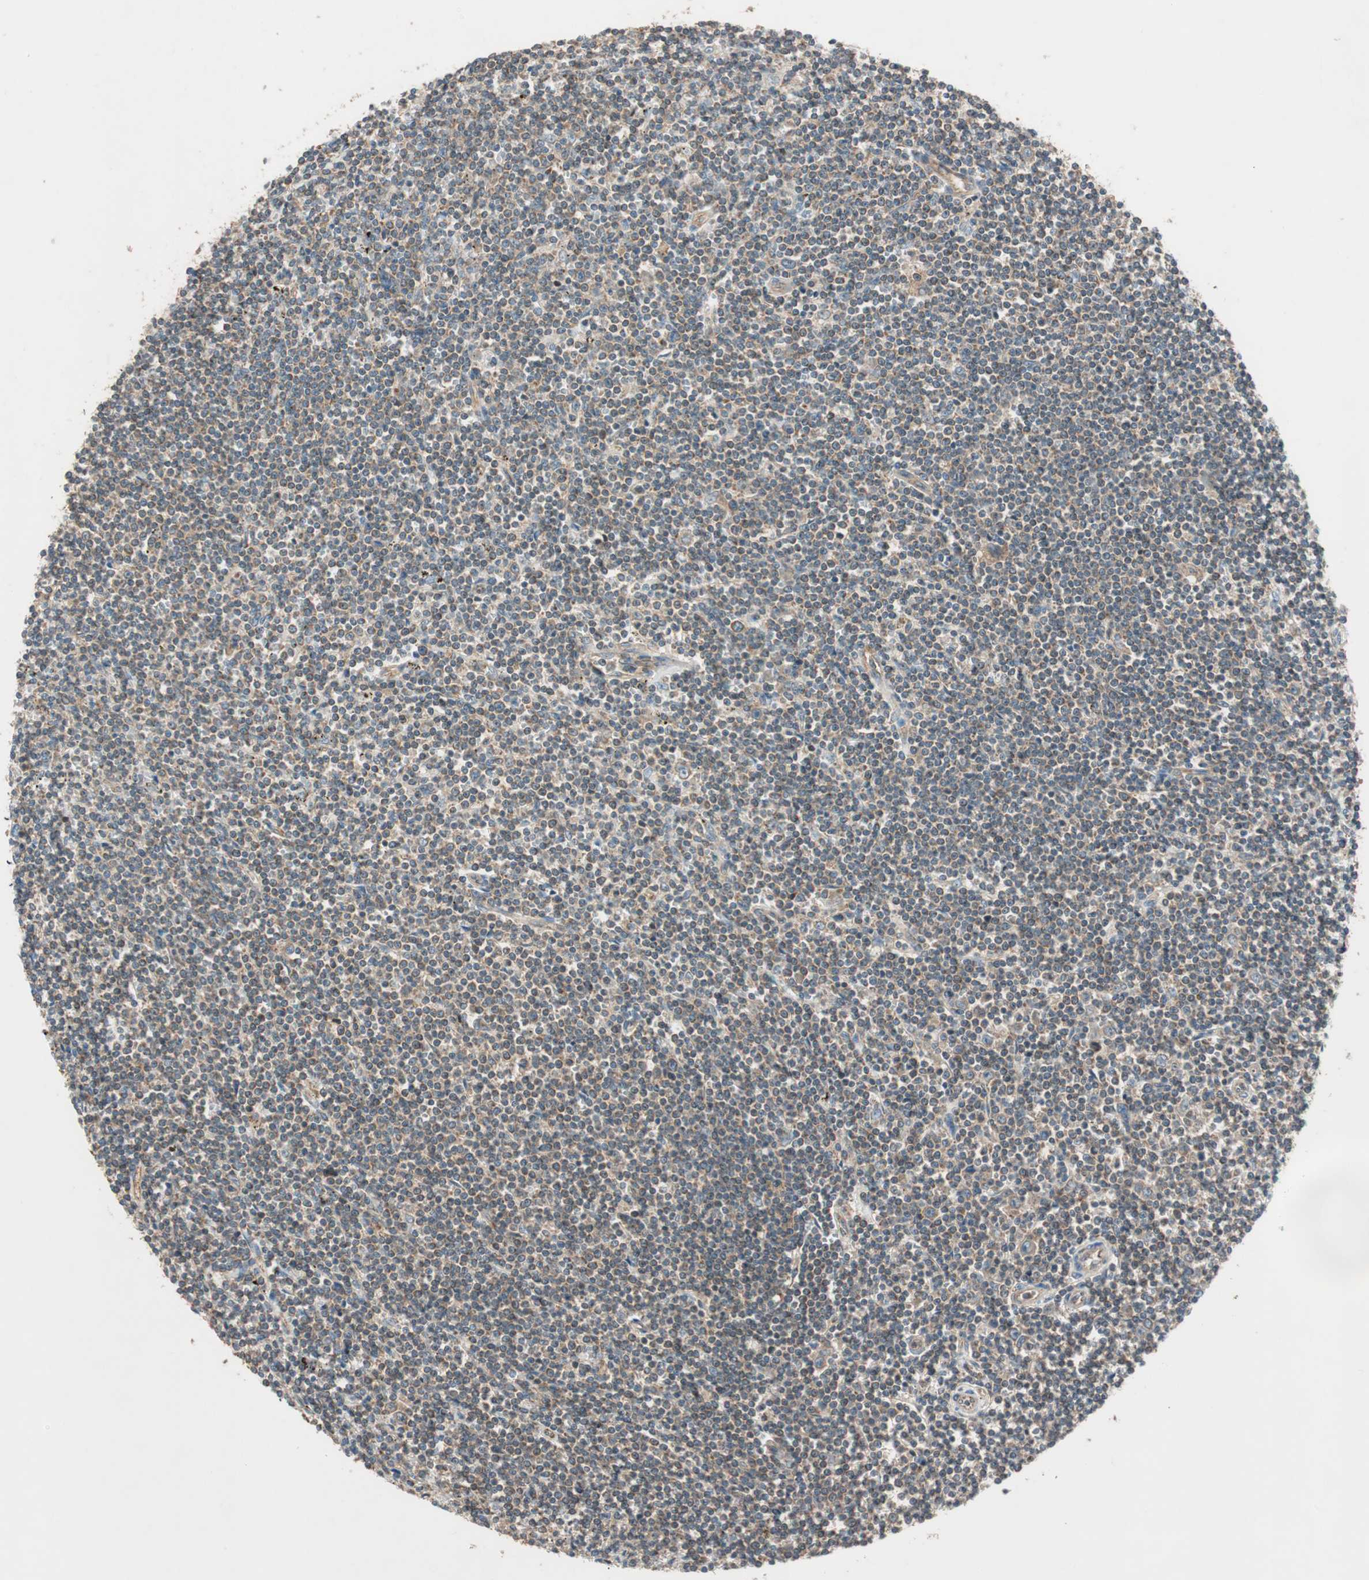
{"staining": {"intensity": "moderate", "quantity": ">75%", "location": "cytoplasmic/membranous"}, "tissue": "lymphoma", "cell_type": "Tumor cells", "image_type": "cancer", "snomed": [{"axis": "morphology", "description": "Malignant lymphoma, non-Hodgkin's type, Low grade"}, {"axis": "topography", "description": "Spleen"}], "caption": "Tumor cells exhibit moderate cytoplasmic/membranous positivity in approximately >75% of cells in low-grade malignant lymphoma, non-Hodgkin's type.", "gene": "CC2D1A", "patient": {"sex": "male", "age": 76}}